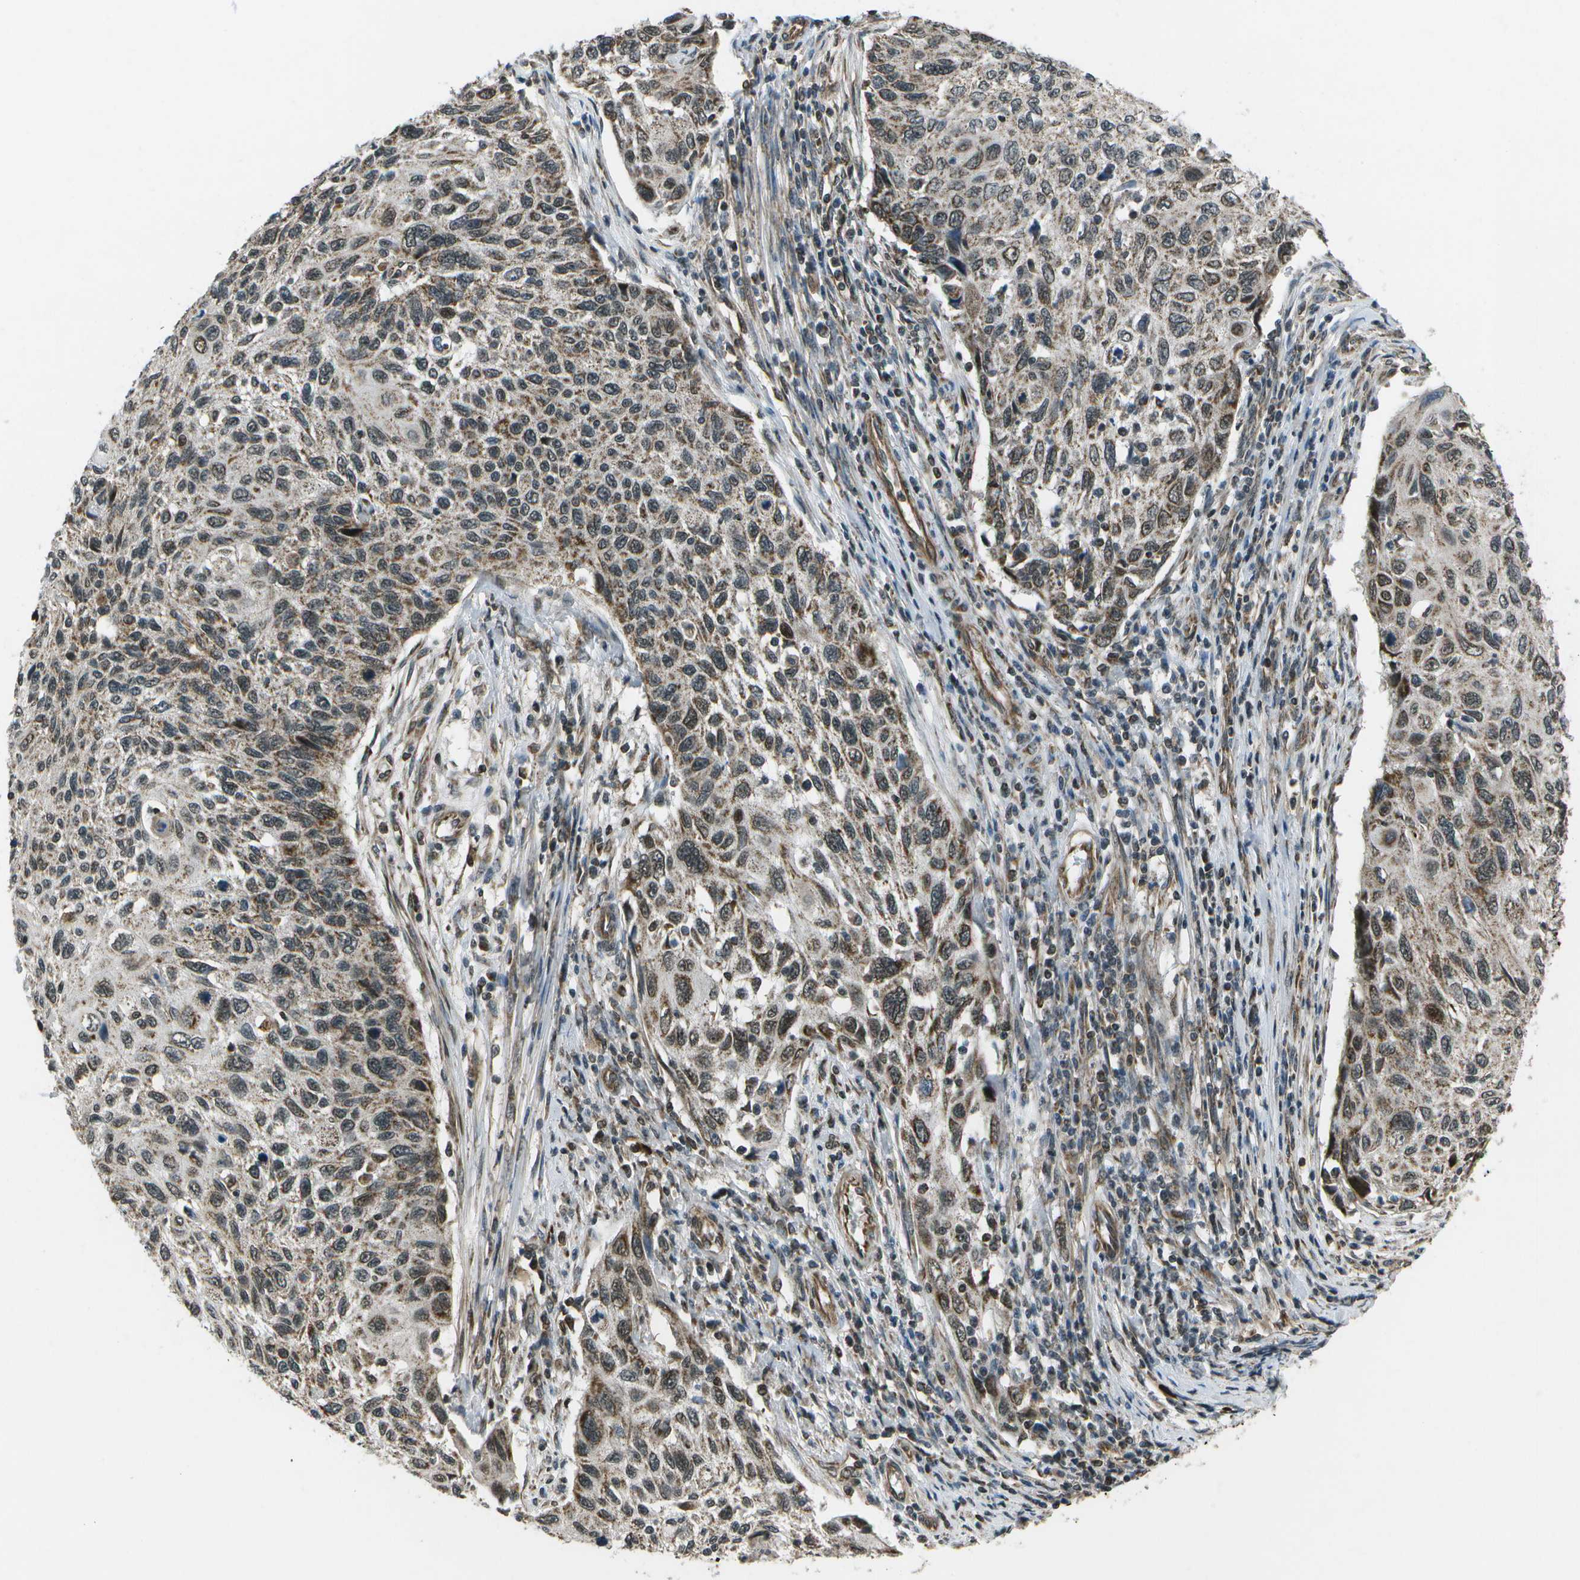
{"staining": {"intensity": "moderate", "quantity": ">75%", "location": "cytoplasmic/membranous,nuclear"}, "tissue": "cervical cancer", "cell_type": "Tumor cells", "image_type": "cancer", "snomed": [{"axis": "morphology", "description": "Squamous cell carcinoma, NOS"}, {"axis": "topography", "description": "Cervix"}], "caption": "The image exhibits a brown stain indicating the presence of a protein in the cytoplasmic/membranous and nuclear of tumor cells in squamous cell carcinoma (cervical).", "gene": "EIF2AK1", "patient": {"sex": "female", "age": 70}}